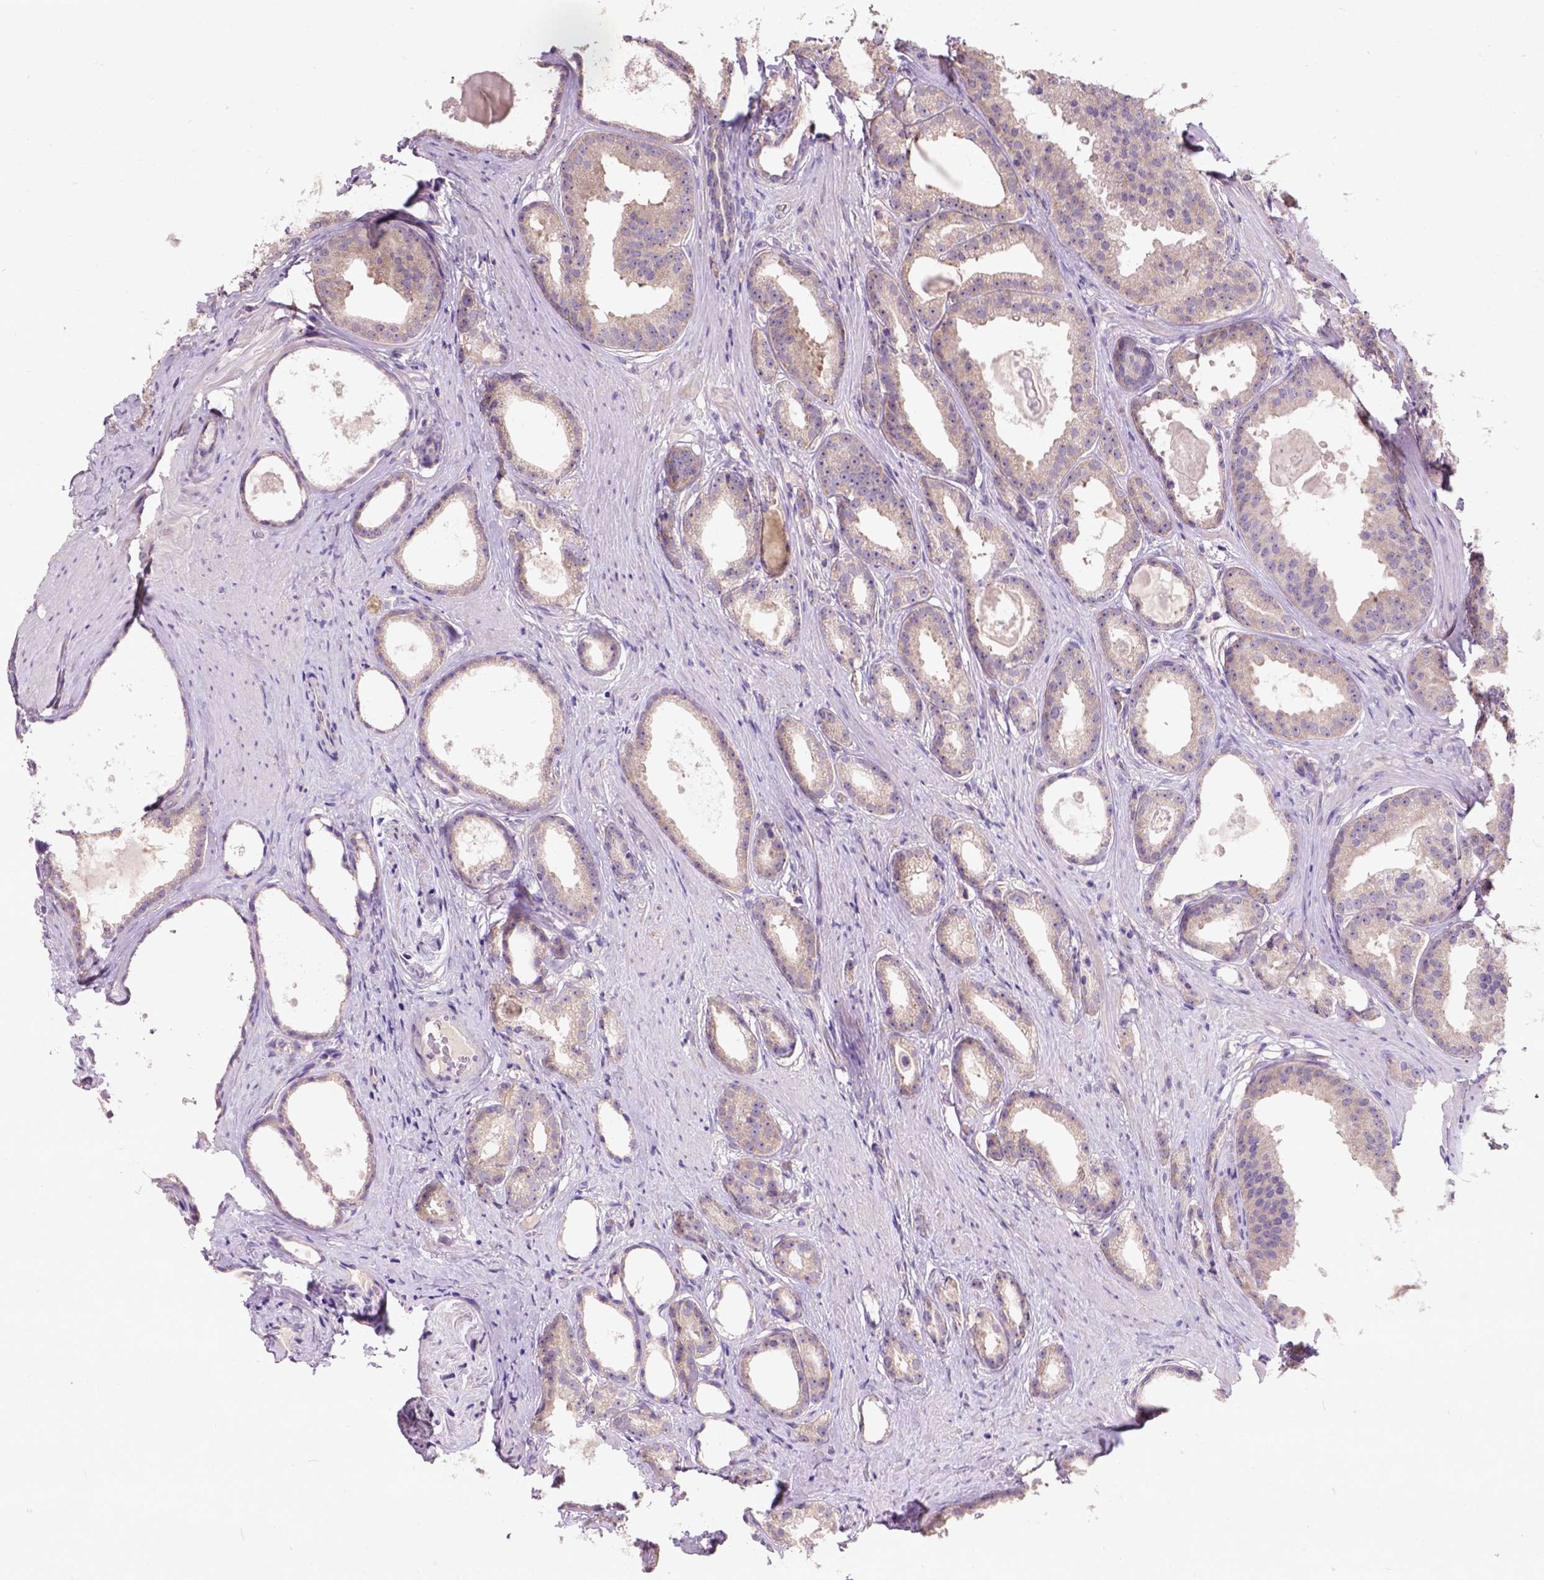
{"staining": {"intensity": "weak", "quantity": ">75%", "location": "cytoplasmic/membranous"}, "tissue": "prostate cancer", "cell_type": "Tumor cells", "image_type": "cancer", "snomed": [{"axis": "morphology", "description": "Adenocarcinoma, Low grade"}, {"axis": "topography", "description": "Prostate"}], "caption": "Prostate cancer (adenocarcinoma (low-grade)) stained with a brown dye reveals weak cytoplasmic/membranous positive positivity in approximately >75% of tumor cells.", "gene": "KBTBD8", "patient": {"sex": "male", "age": 65}}